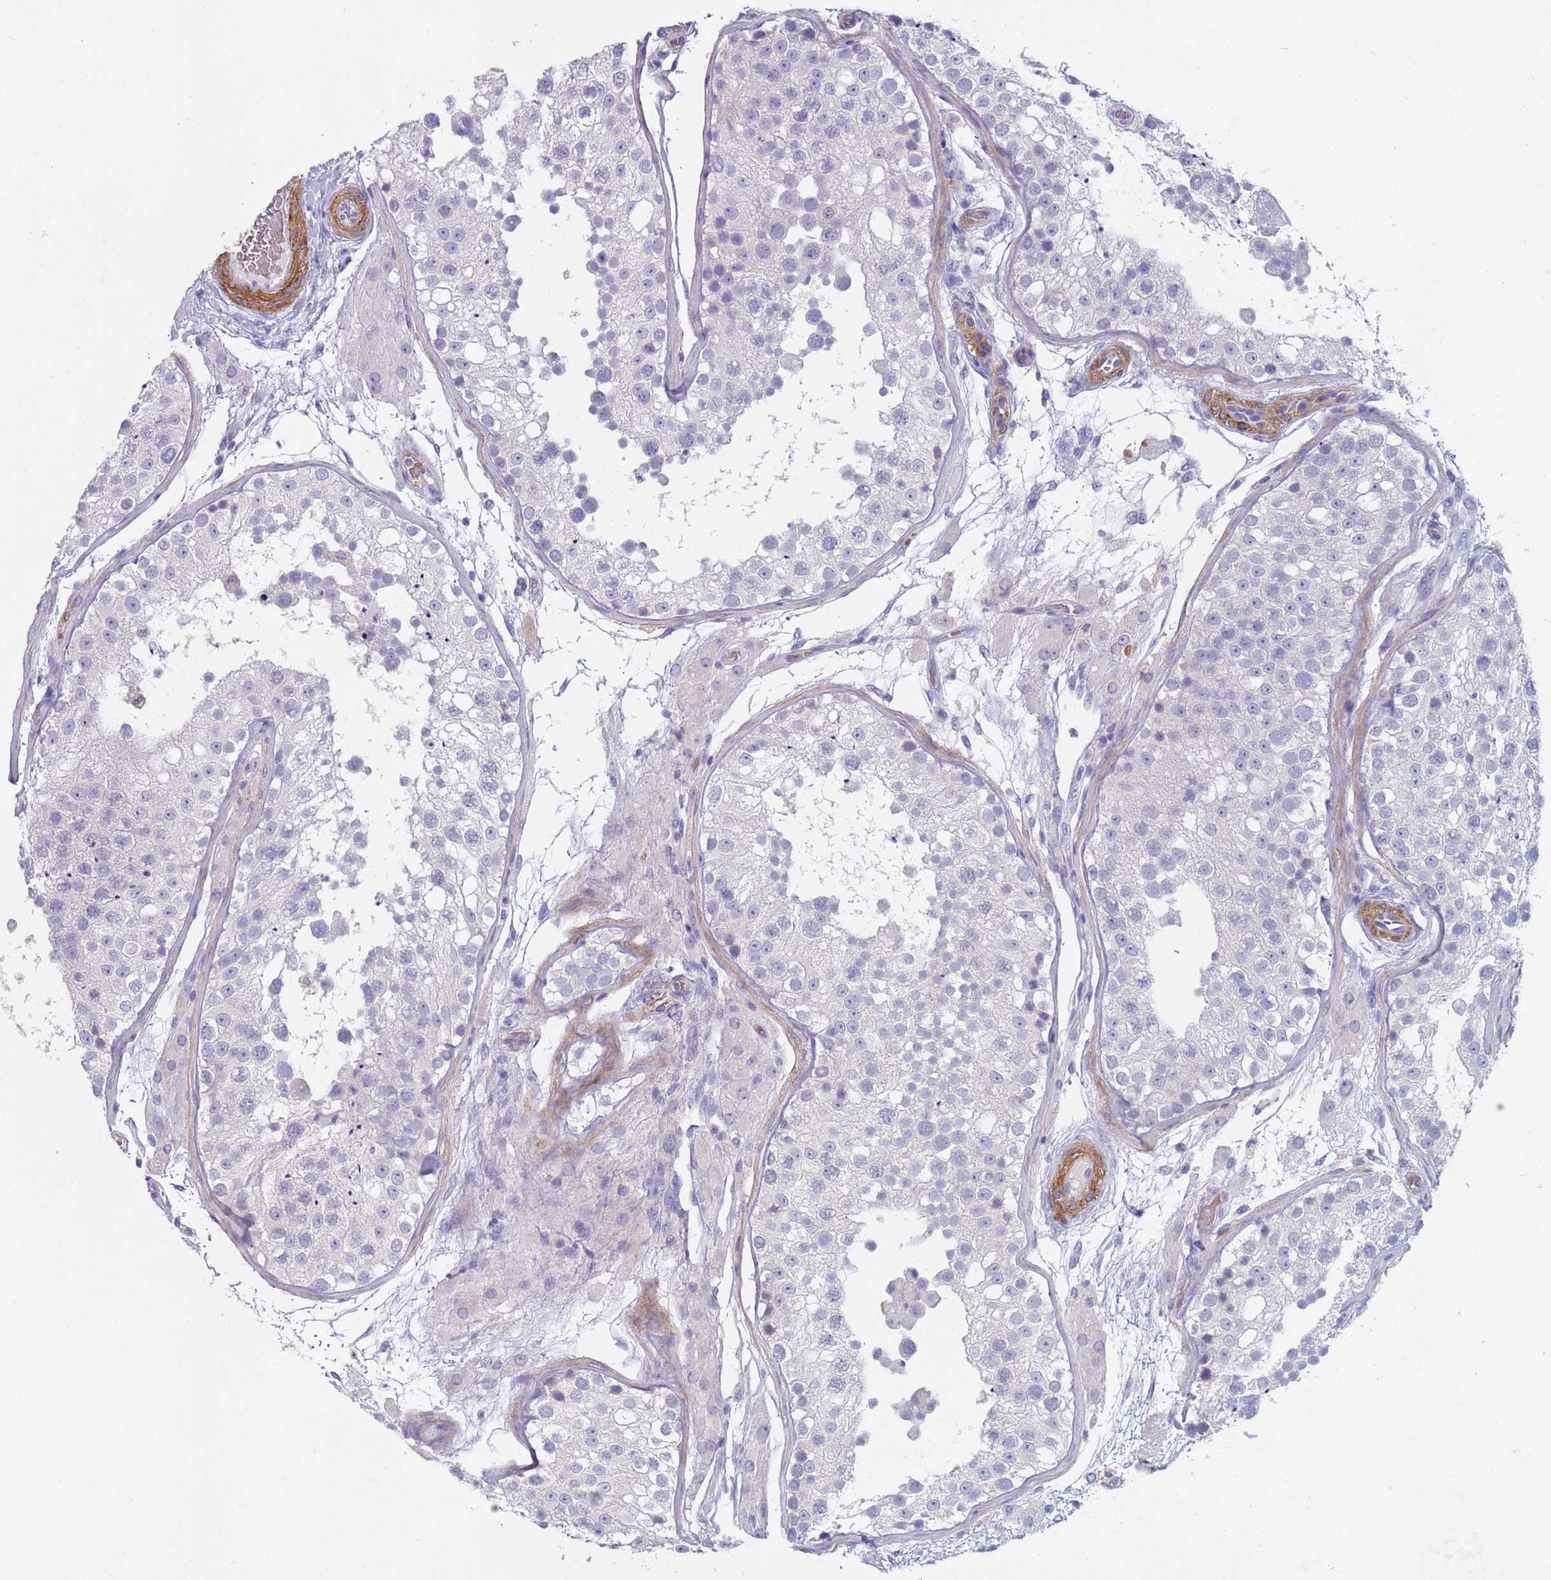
{"staining": {"intensity": "negative", "quantity": "none", "location": "none"}, "tissue": "testis", "cell_type": "Cells in seminiferous ducts", "image_type": "normal", "snomed": [{"axis": "morphology", "description": "Normal tissue, NOS"}, {"axis": "topography", "description": "Testis"}], "caption": "Image shows no protein staining in cells in seminiferous ducts of unremarkable testis.", "gene": "KBTBD3", "patient": {"sex": "male", "age": 26}}